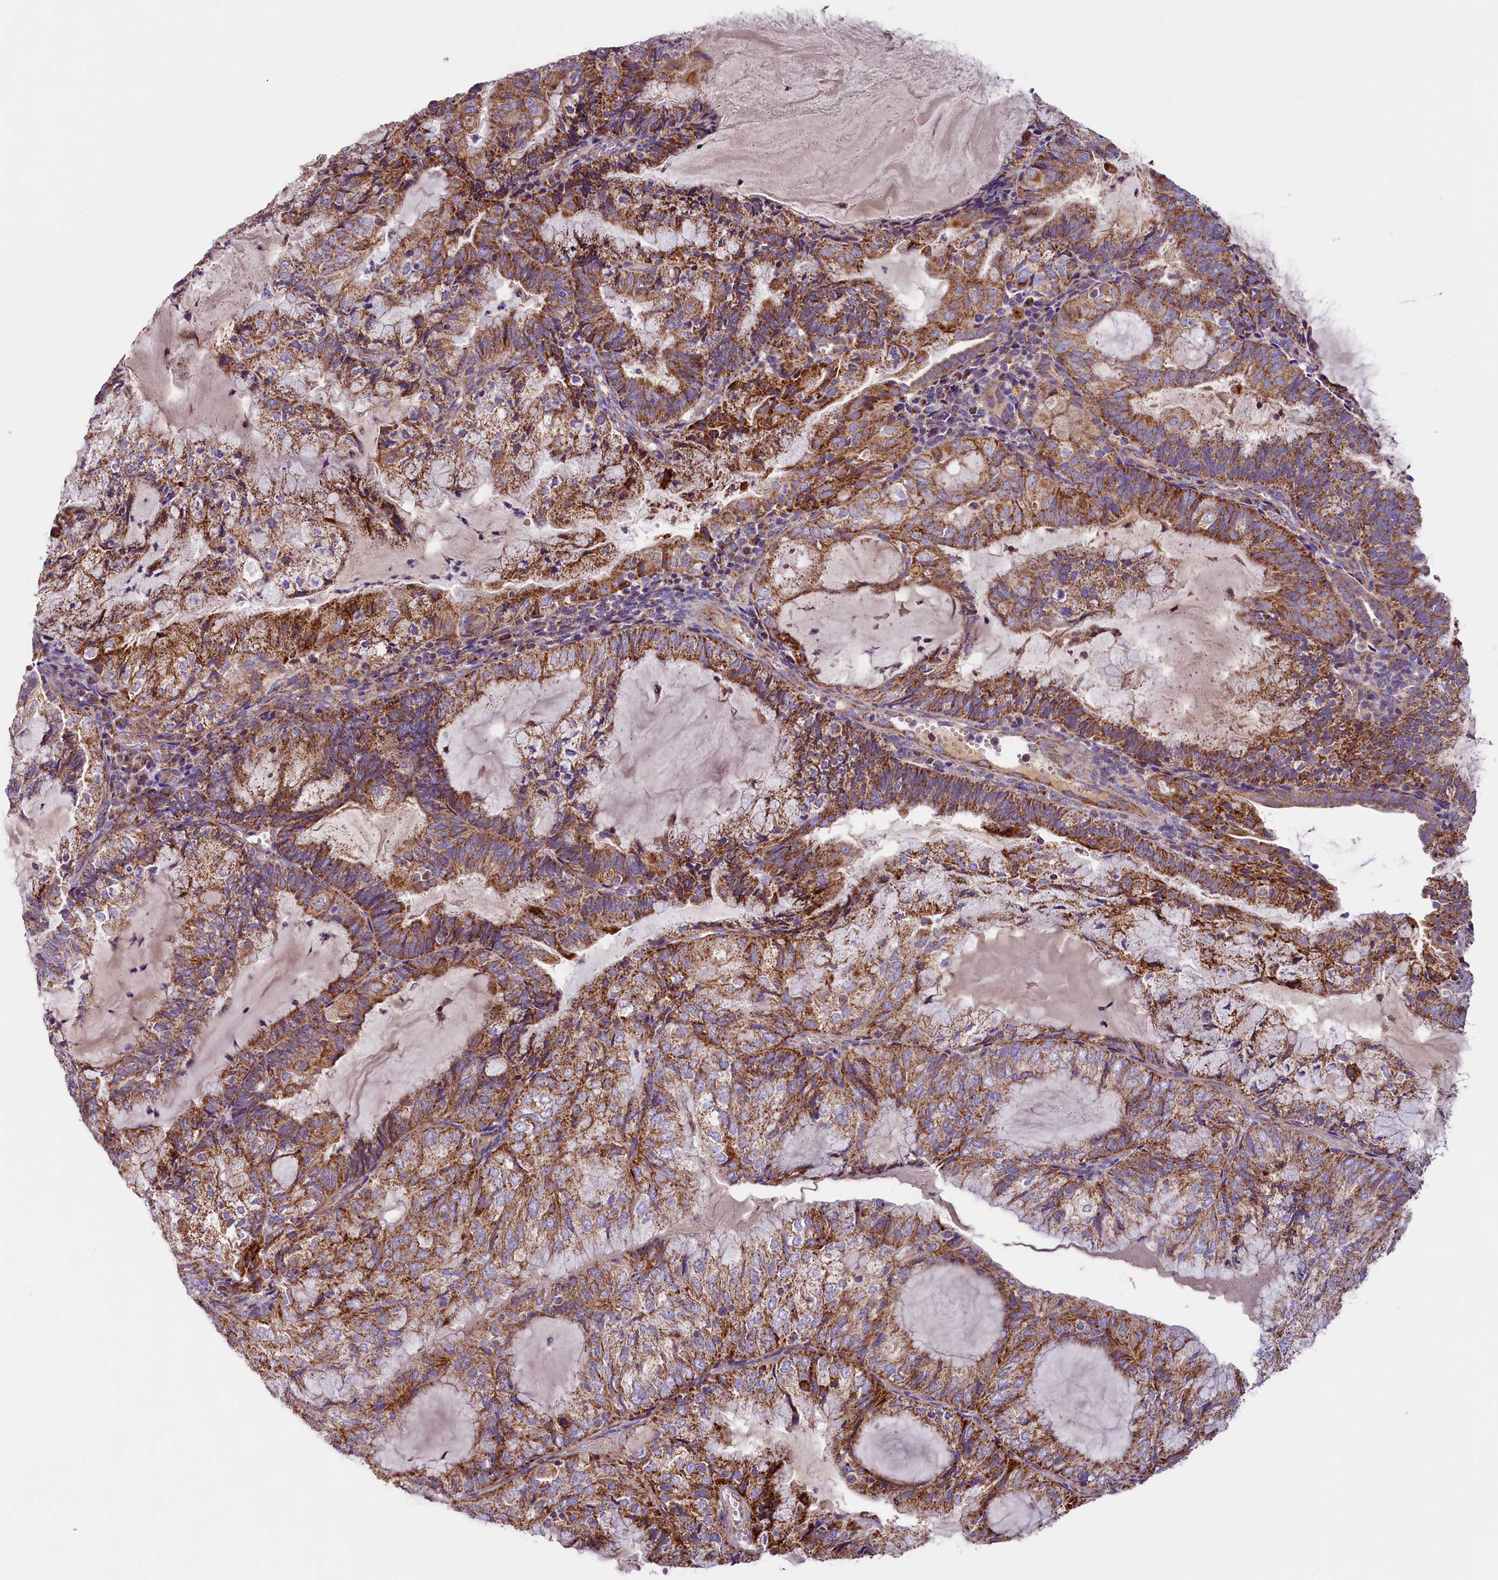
{"staining": {"intensity": "moderate", "quantity": ">75%", "location": "cytoplasmic/membranous"}, "tissue": "endometrial cancer", "cell_type": "Tumor cells", "image_type": "cancer", "snomed": [{"axis": "morphology", "description": "Adenocarcinoma, NOS"}, {"axis": "topography", "description": "Endometrium"}], "caption": "This micrograph reveals immunohistochemistry staining of human endometrial cancer (adenocarcinoma), with medium moderate cytoplasmic/membranous staining in approximately >75% of tumor cells.", "gene": "PMPCB", "patient": {"sex": "female", "age": 81}}